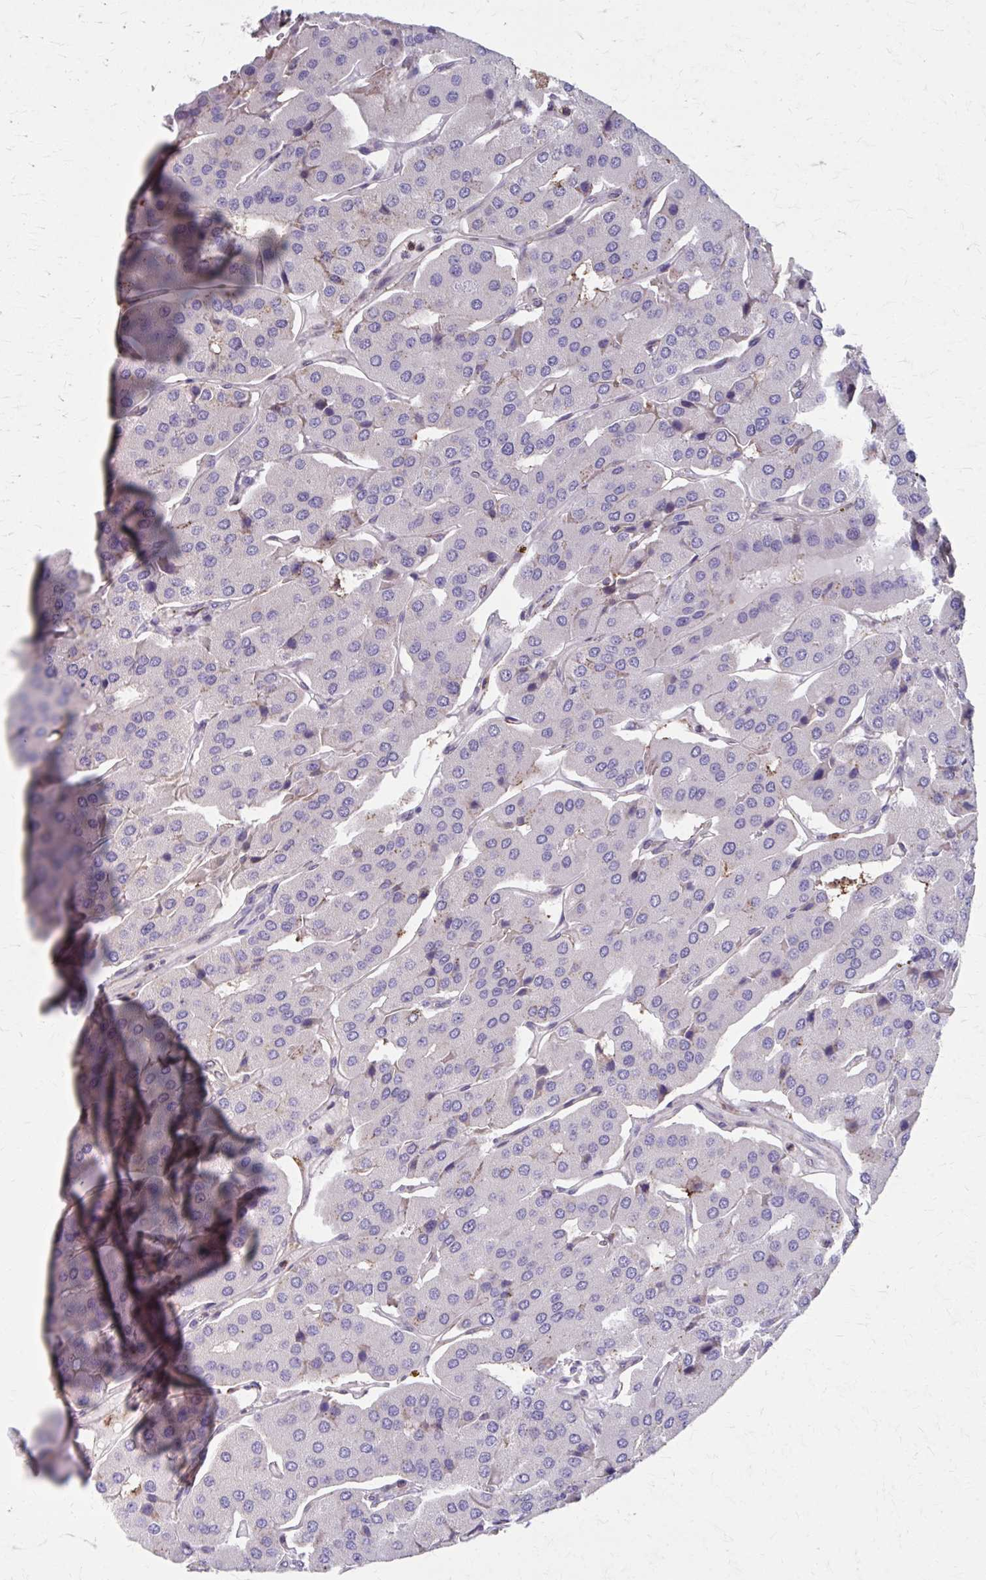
{"staining": {"intensity": "negative", "quantity": "none", "location": "none"}, "tissue": "parathyroid gland", "cell_type": "Glandular cells", "image_type": "normal", "snomed": [{"axis": "morphology", "description": "Normal tissue, NOS"}, {"axis": "morphology", "description": "Adenoma, NOS"}, {"axis": "topography", "description": "Parathyroid gland"}], "caption": "IHC of normal parathyroid gland demonstrates no staining in glandular cells.", "gene": "MMP14", "patient": {"sex": "female", "age": 86}}